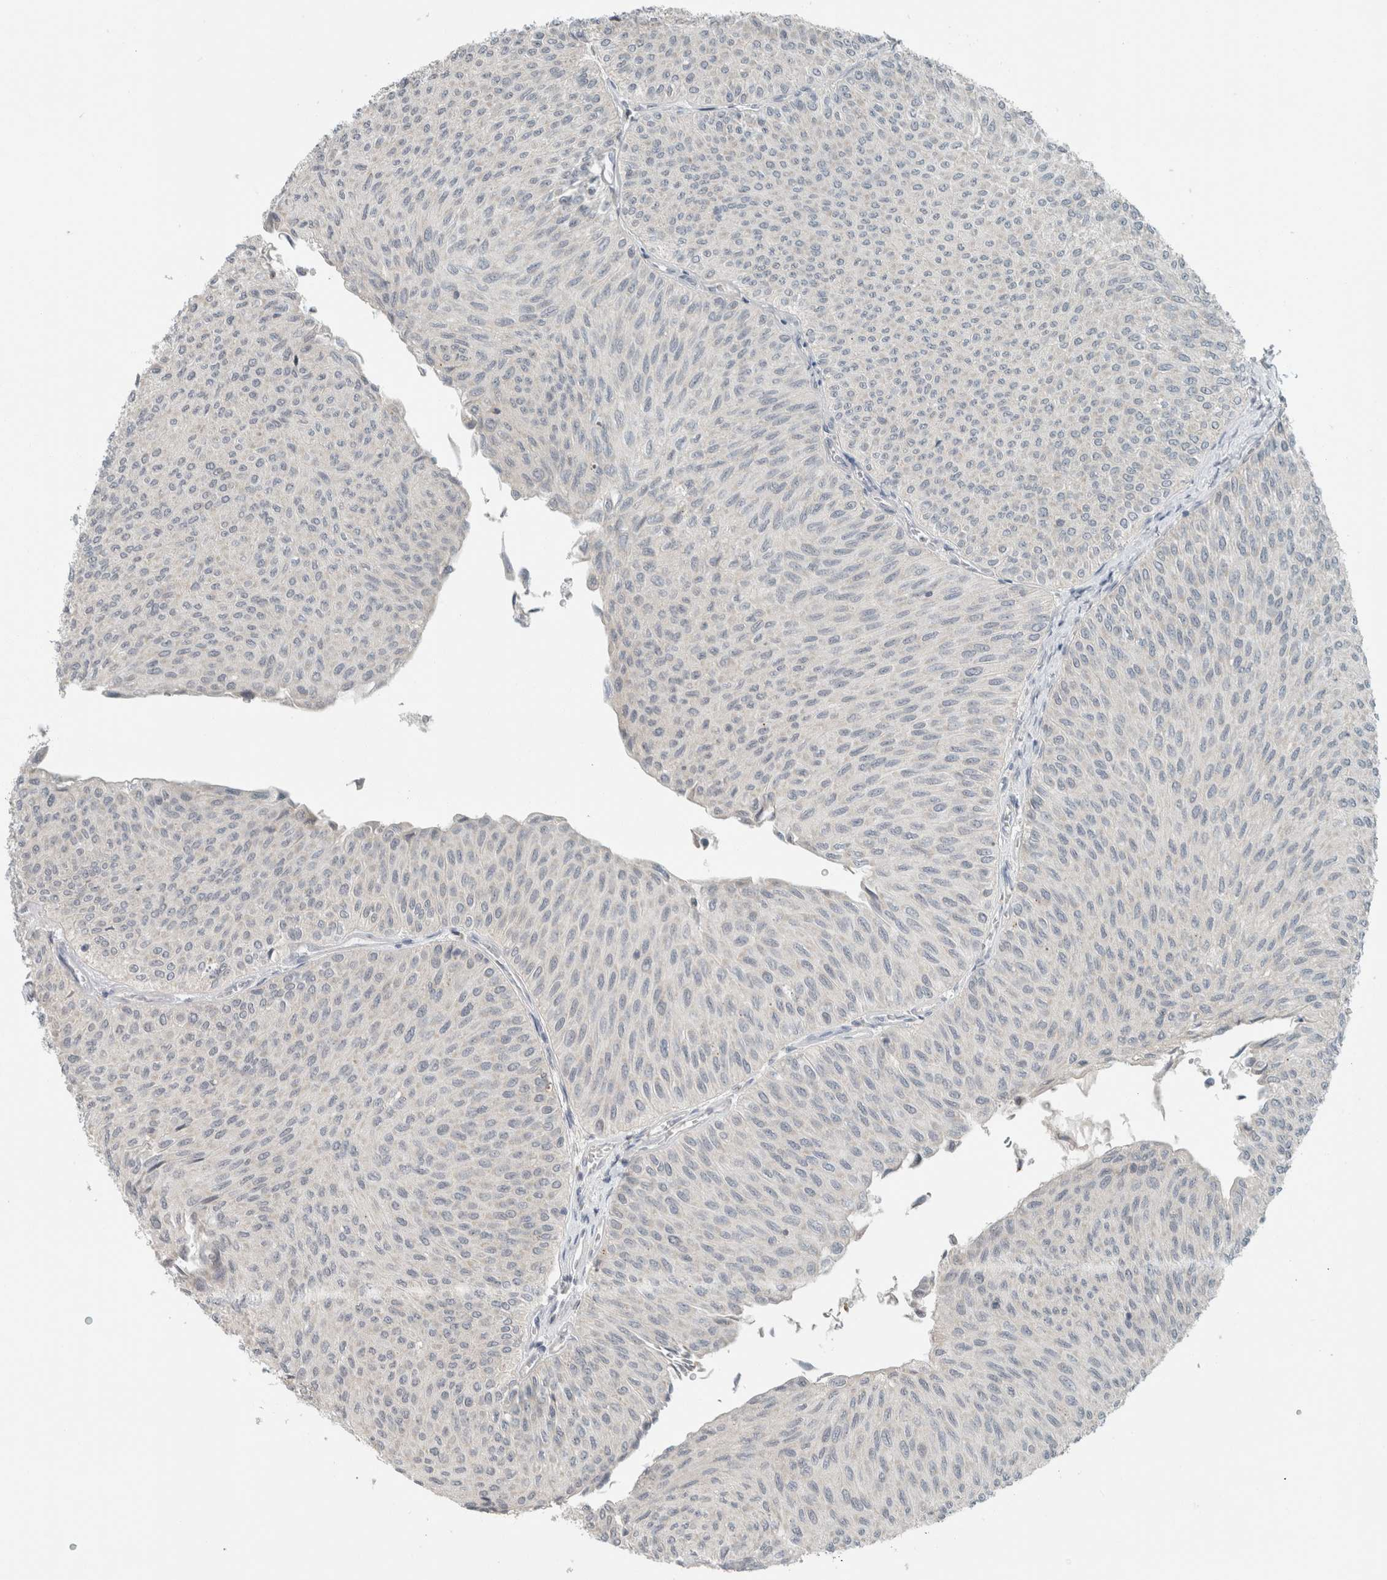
{"staining": {"intensity": "negative", "quantity": "none", "location": "none"}, "tissue": "urothelial cancer", "cell_type": "Tumor cells", "image_type": "cancer", "snomed": [{"axis": "morphology", "description": "Urothelial carcinoma, Low grade"}, {"axis": "topography", "description": "Urinary bladder"}], "caption": "Immunohistochemistry (IHC) micrograph of human urothelial cancer stained for a protein (brown), which displays no positivity in tumor cells.", "gene": "TRIT1", "patient": {"sex": "male", "age": 78}}